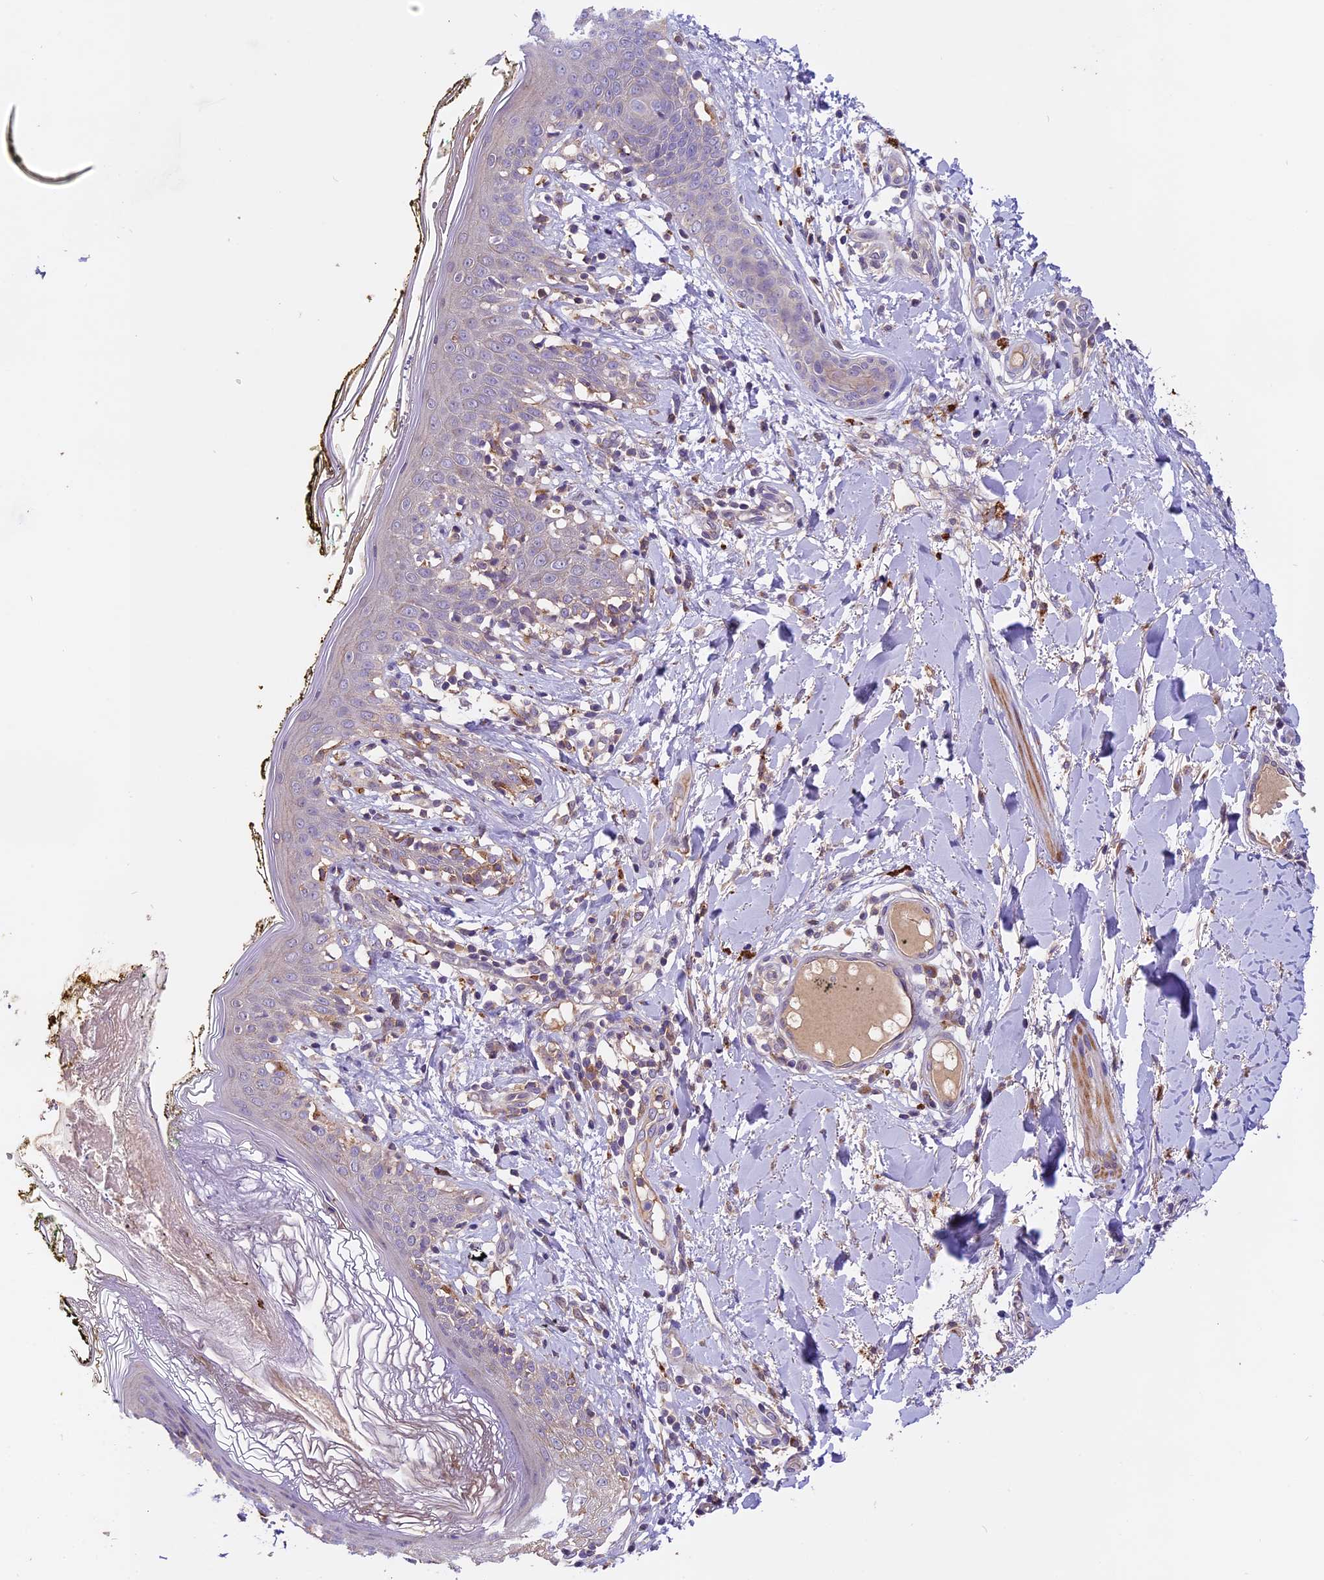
{"staining": {"intensity": "moderate", "quantity": ">75%", "location": "cytoplasmic/membranous"}, "tissue": "skin", "cell_type": "Fibroblasts", "image_type": "normal", "snomed": [{"axis": "morphology", "description": "Normal tissue, NOS"}, {"axis": "topography", "description": "Skin"}], "caption": "Immunohistochemistry histopathology image of unremarkable skin: human skin stained using IHC displays medium levels of moderate protein expression localized specifically in the cytoplasmic/membranous of fibroblasts, appearing as a cytoplasmic/membranous brown color.", "gene": "COPE", "patient": {"sex": "female", "age": 34}}